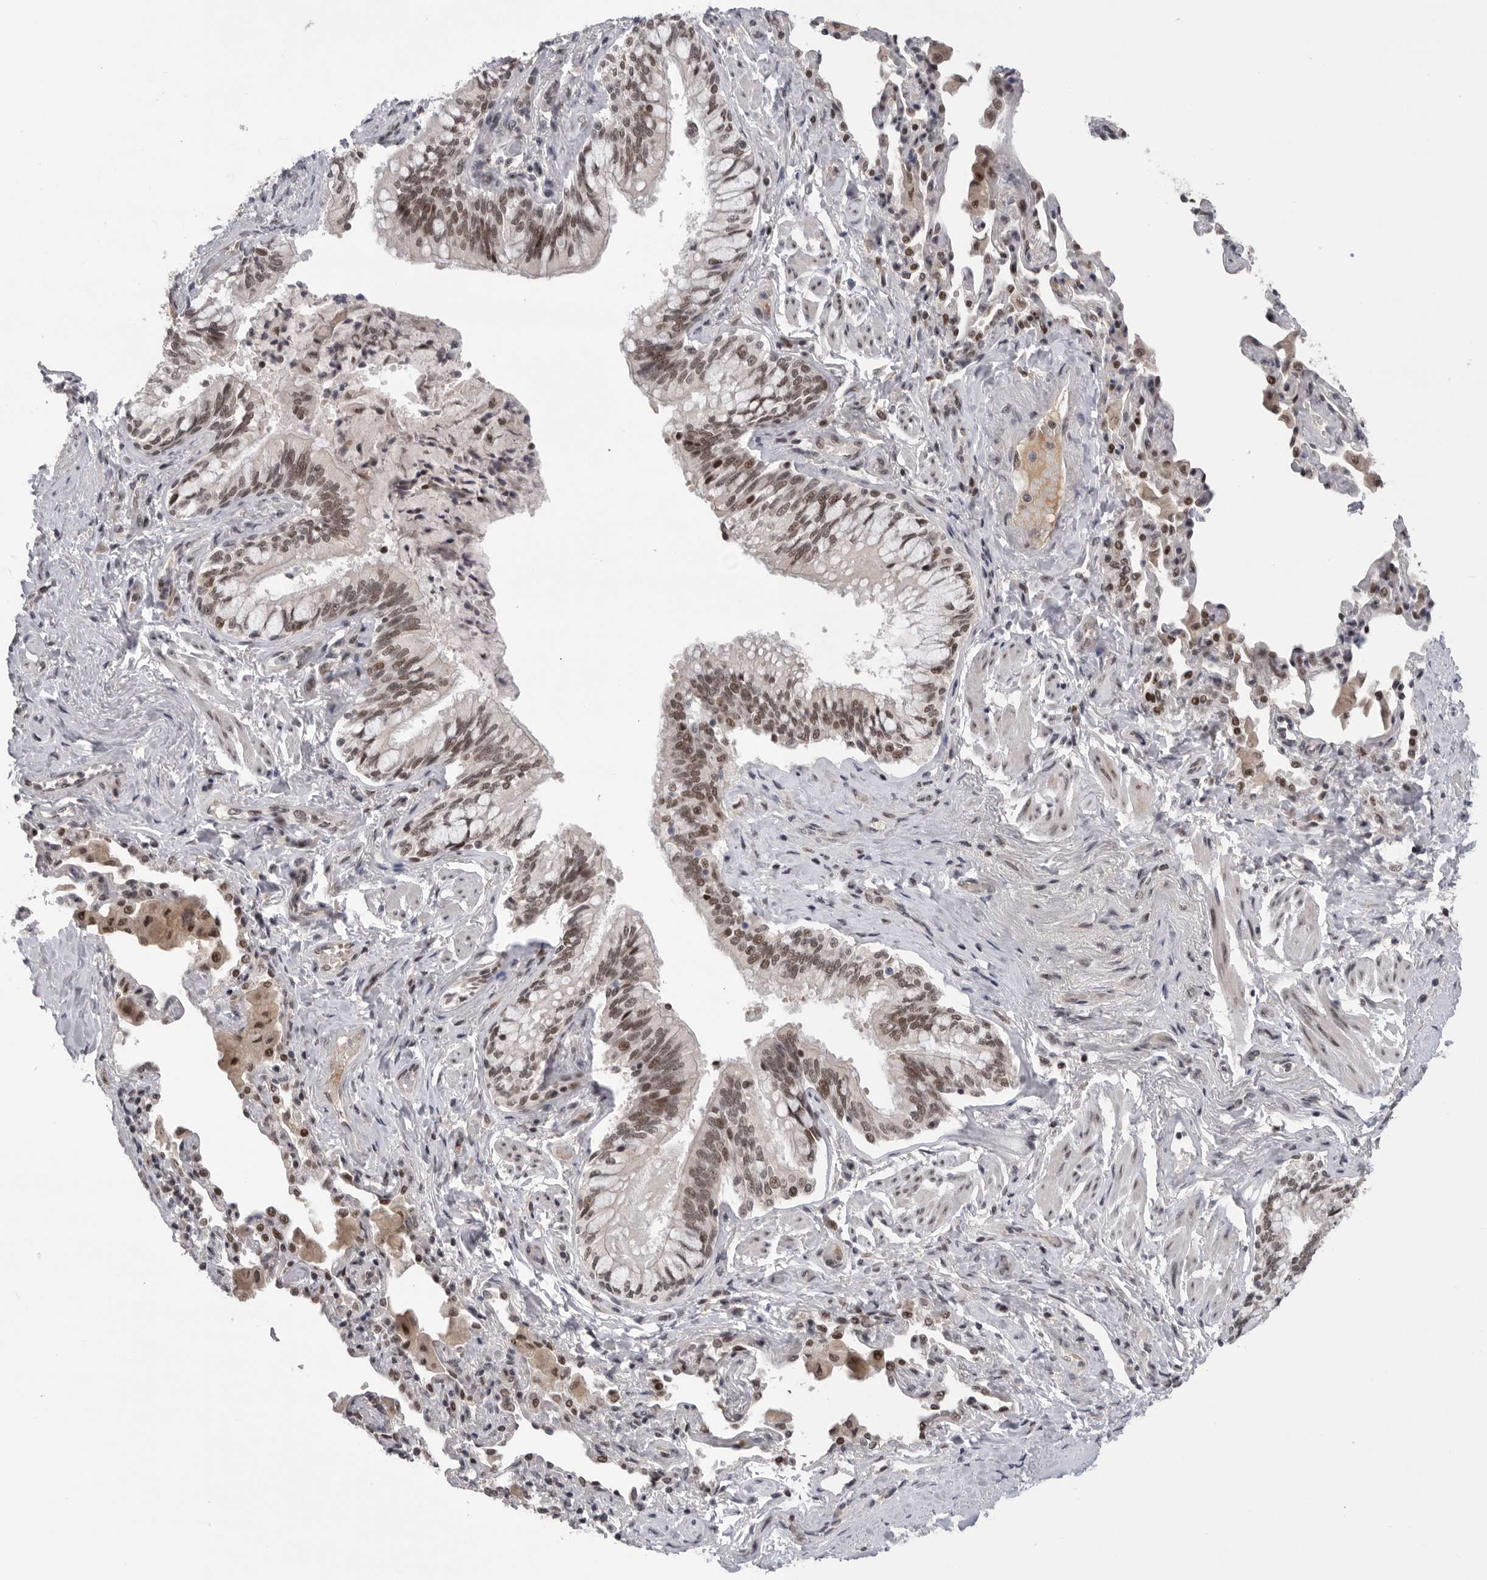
{"staining": {"intensity": "moderate", "quantity": ">75%", "location": "nuclear"}, "tissue": "bronchus", "cell_type": "Respiratory epithelial cells", "image_type": "normal", "snomed": [{"axis": "morphology", "description": "Normal tissue, NOS"}, {"axis": "morphology", "description": "Inflammation, NOS"}, {"axis": "topography", "description": "Bronchus"}, {"axis": "topography", "description": "Lung"}], "caption": "About >75% of respiratory epithelial cells in benign bronchus reveal moderate nuclear protein staining as visualized by brown immunohistochemical staining.", "gene": "POU5F1", "patient": {"sex": "female", "age": 46}}